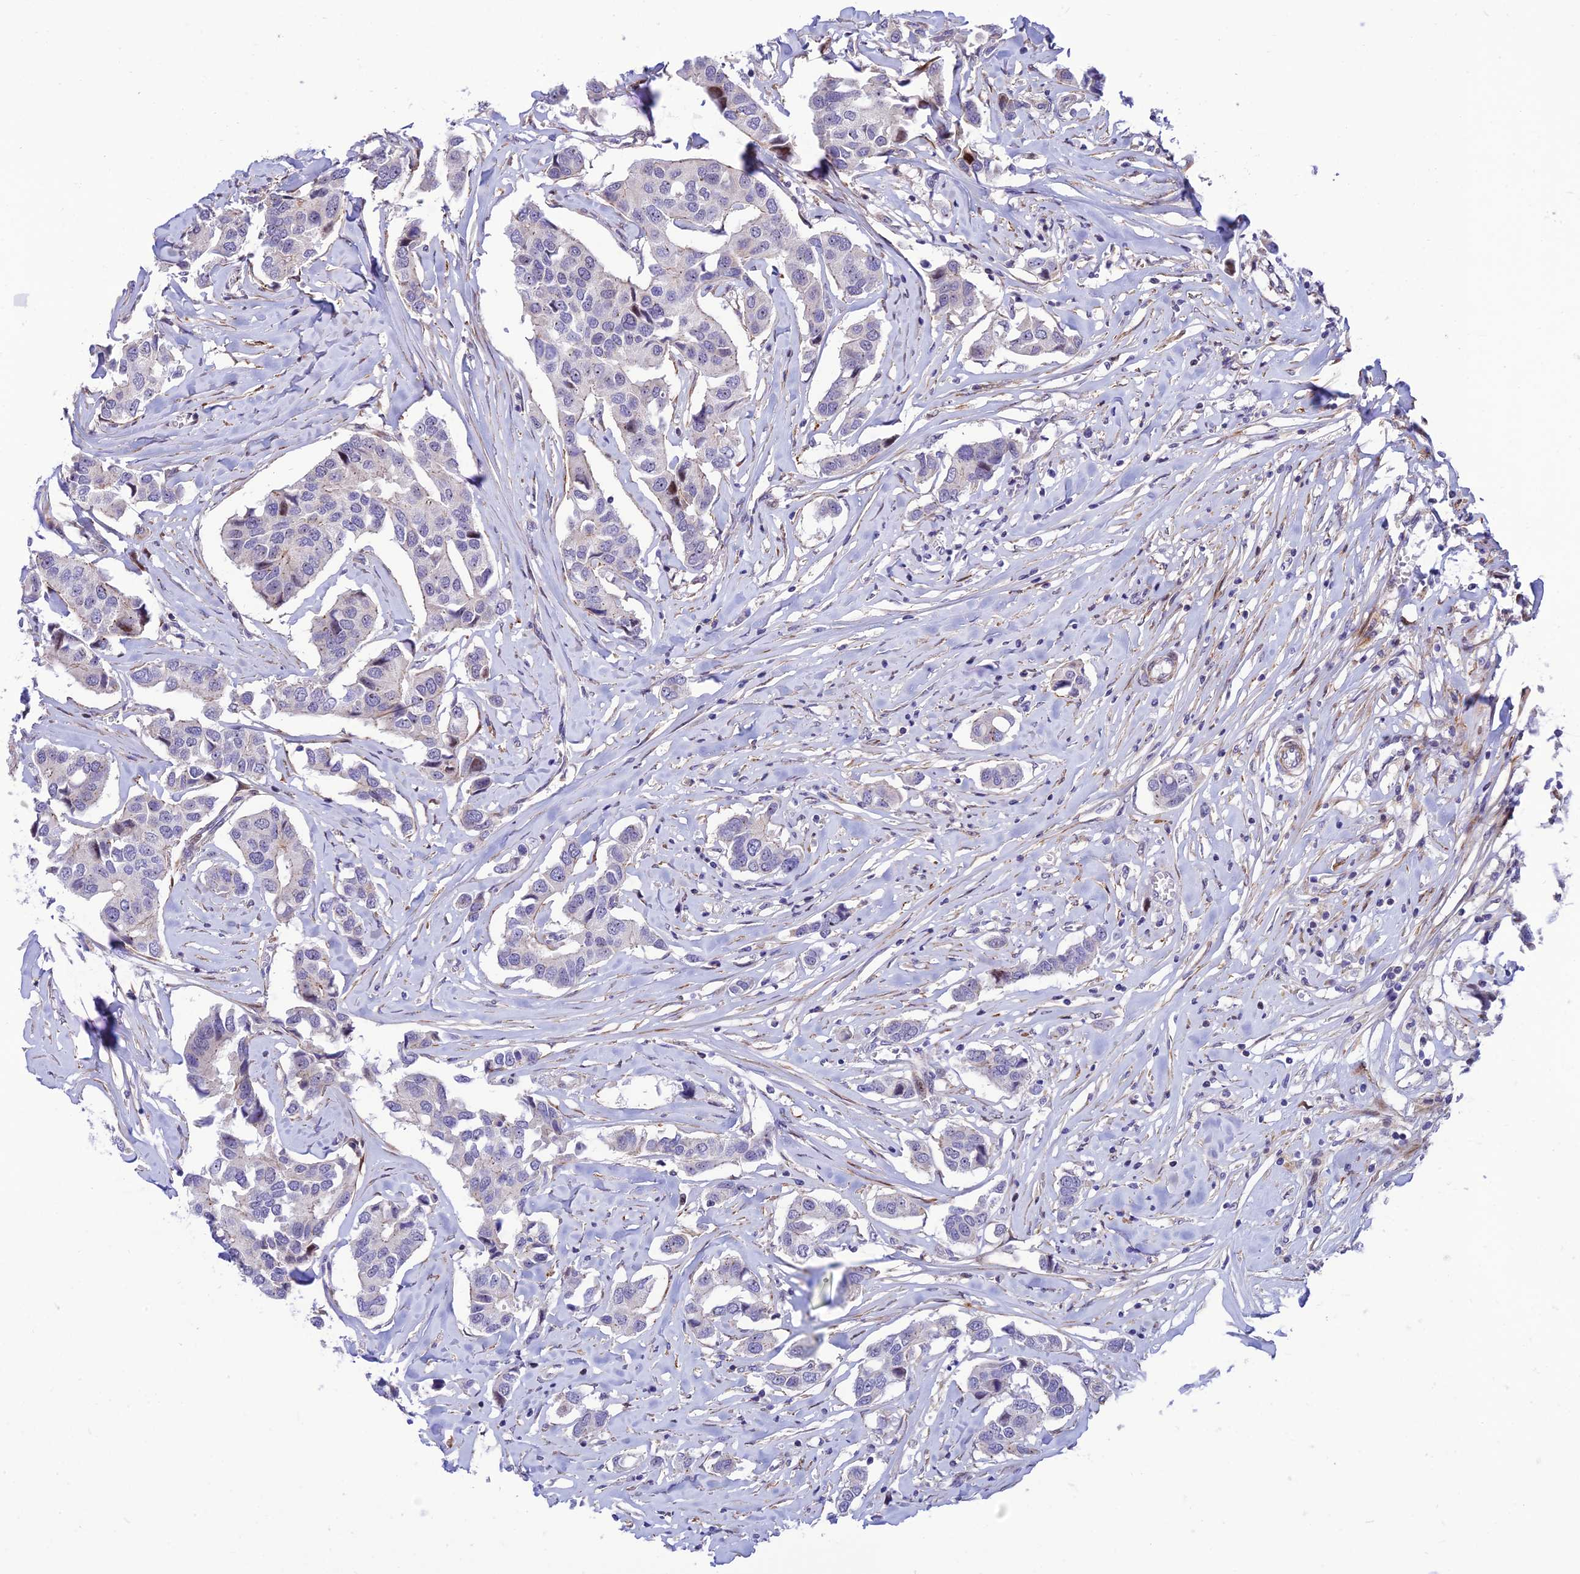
{"staining": {"intensity": "negative", "quantity": "none", "location": "none"}, "tissue": "breast cancer", "cell_type": "Tumor cells", "image_type": "cancer", "snomed": [{"axis": "morphology", "description": "Duct carcinoma"}, {"axis": "topography", "description": "Breast"}], "caption": "Immunohistochemistry histopathology image of neoplastic tissue: human breast cancer (intraductal carcinoma) stained with DAB (3,3'-diaminobenzidine) shows no significant protein expression in tumor cells. (IHC, brightfield microscopy, high magnification).", "gene": "KBTBD7", "patient": {"sex": "female", "age": 80}}